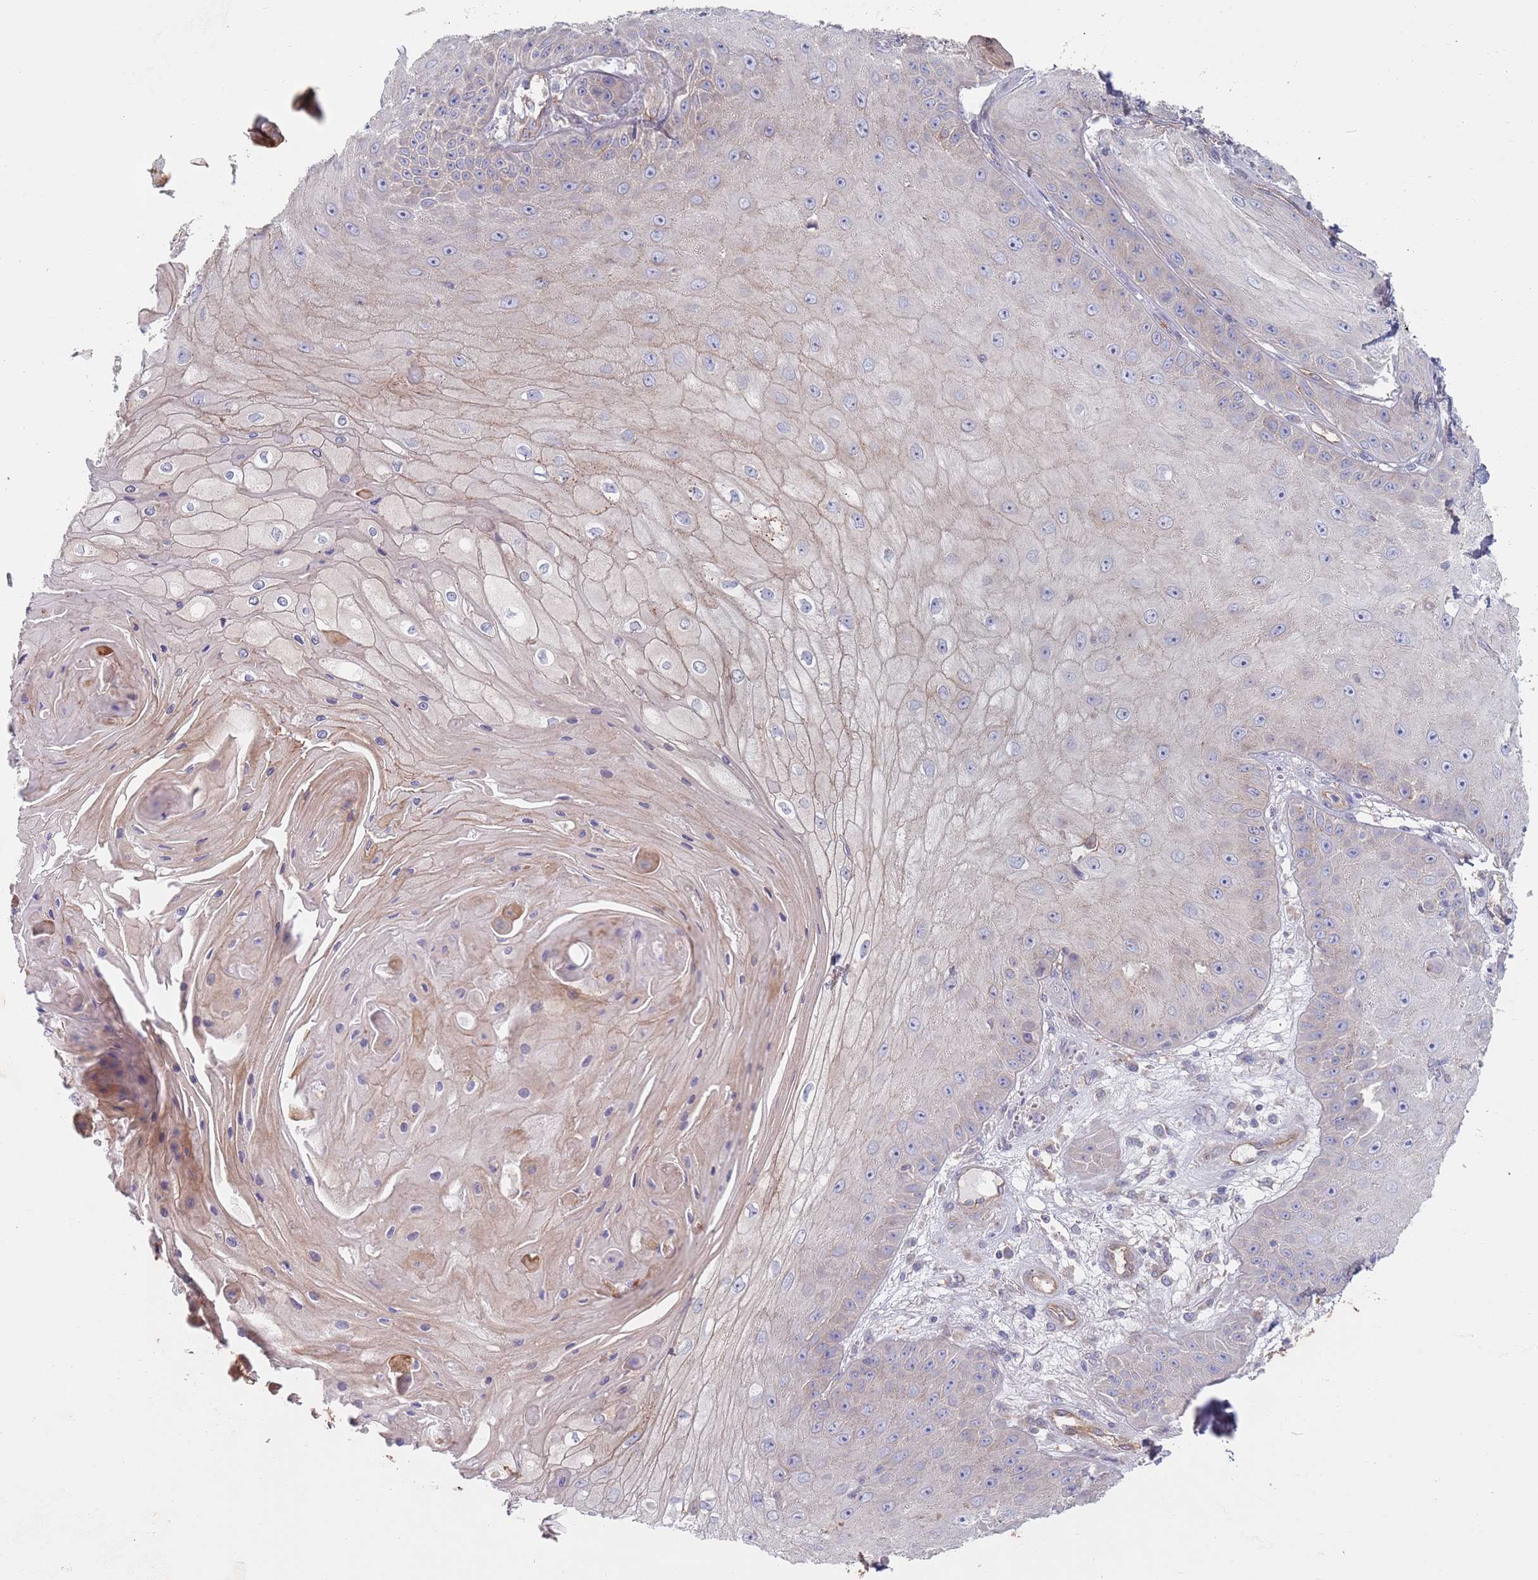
{"staining": {"intensity": "negative", "quantity": "none", "location": "none"}, "tissue": "skin cancer", "cell_type": "Tumor cells", "image_type": "cancer", "snomed": [{"axis": "morphology", "description": "Squamous cell carcinoma, NOS"}, {"axis": "topography", "description": "Skin"}], "caption": "Human squamous cell carcinoma (skin) stained for a protein using immunohistochemistry (IHC) demonstrates no staining in tumor cells.", "gene": "APPL2", "patient": {"sex": "male", "age": 70}}